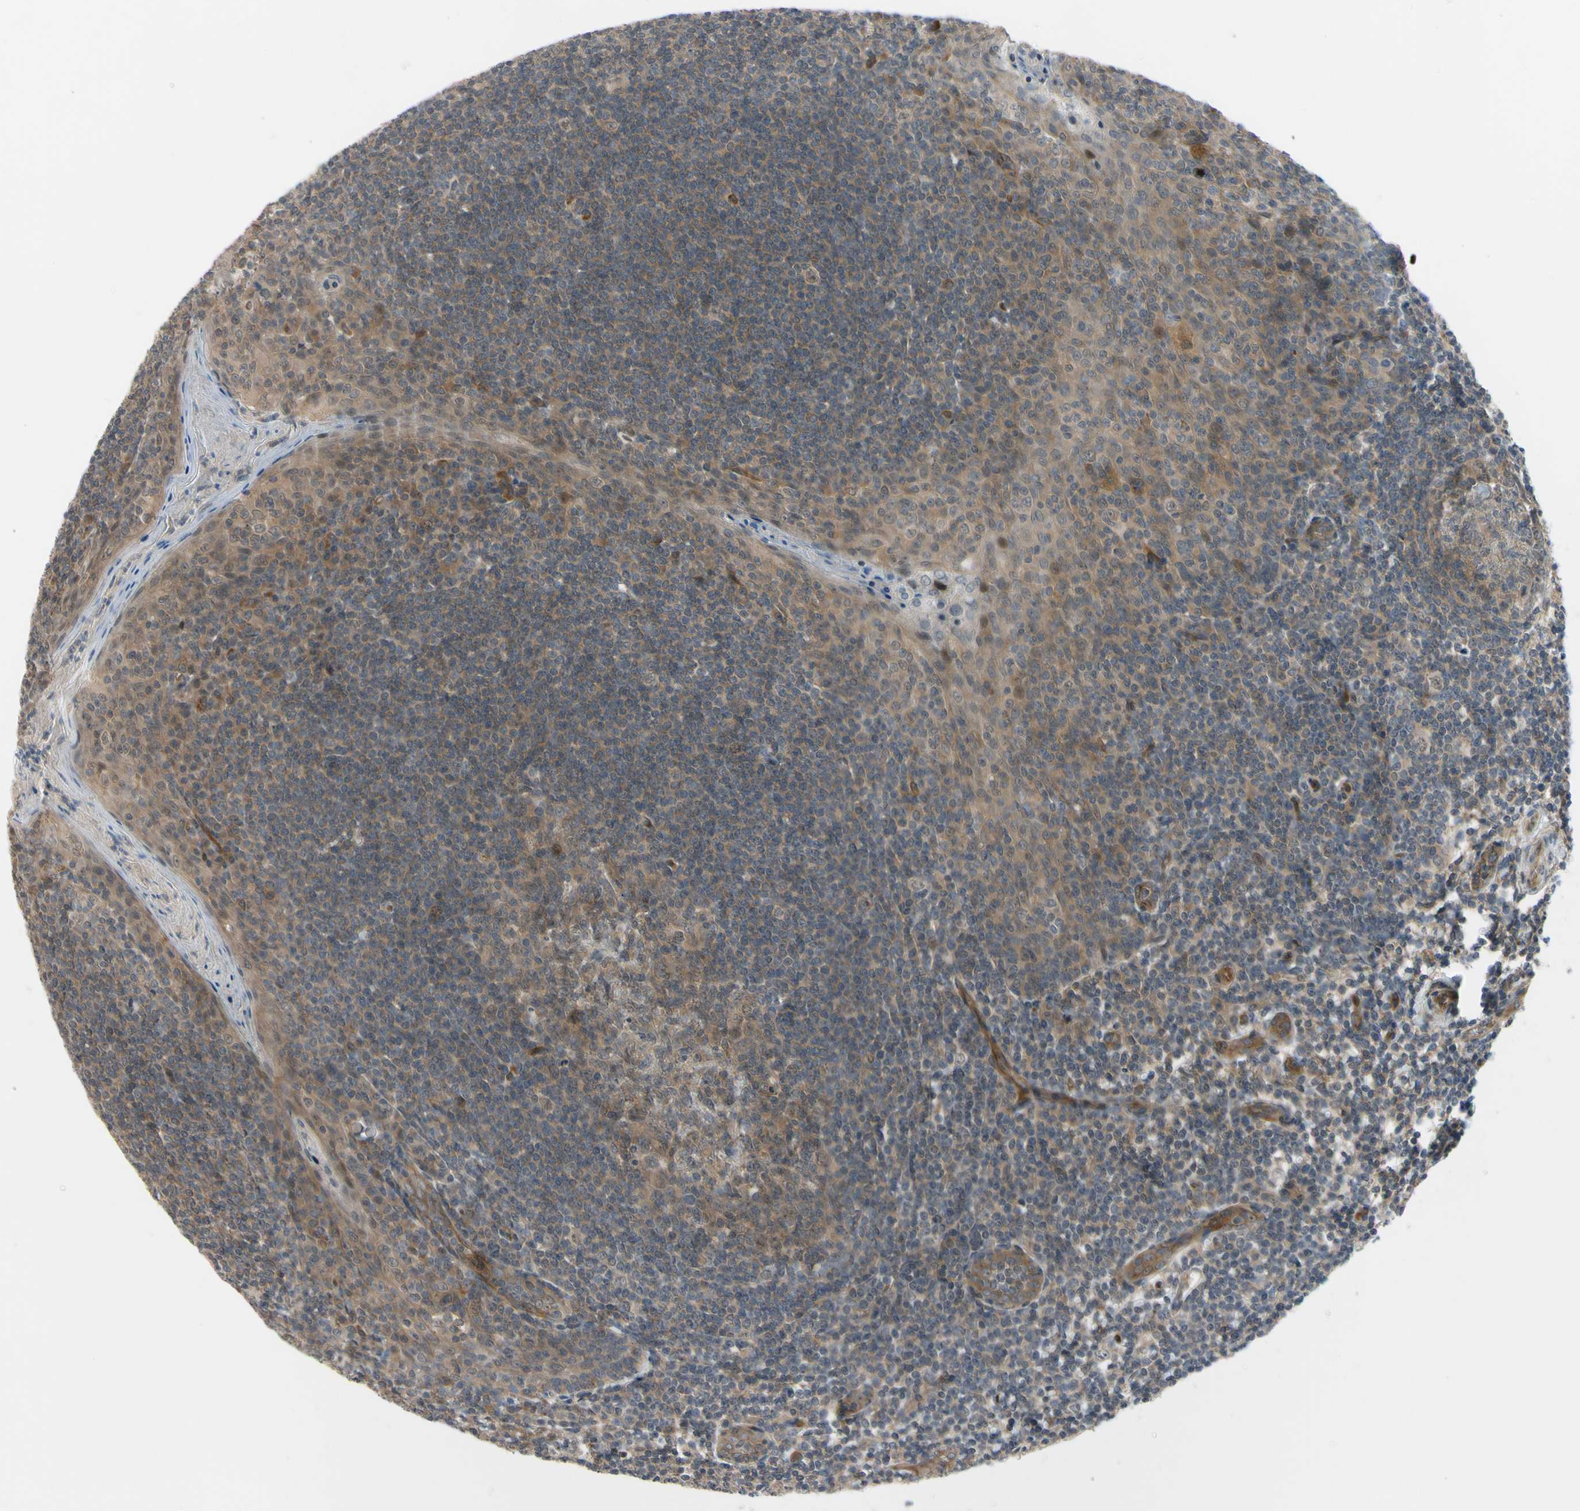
{"staining": {"intensity": "moderate", "quantity": ">75%", "location": "cytoplasmic/membranous"}, "tissue": "tonsil", "cell_type": "Germinal center cells", "image_type": "normal", "snomed": [{"axis": "morphology", "description": "Normal tissue, NOS"}, {"axis": "topography", "description": "Tonsil"}], "caption": "The photomicrograph shows staining of benign tonsil, revealing moderate cytoplasmic/membranous protein expression (brown color) within germinal center cells. The protein of interest is stained brown, and the nuclei are stained in blue (DAB IHC with brightfield microscopy, high magnification).", "gene": "COMMD9", "patient": {"sex": "male", "age": 31}}